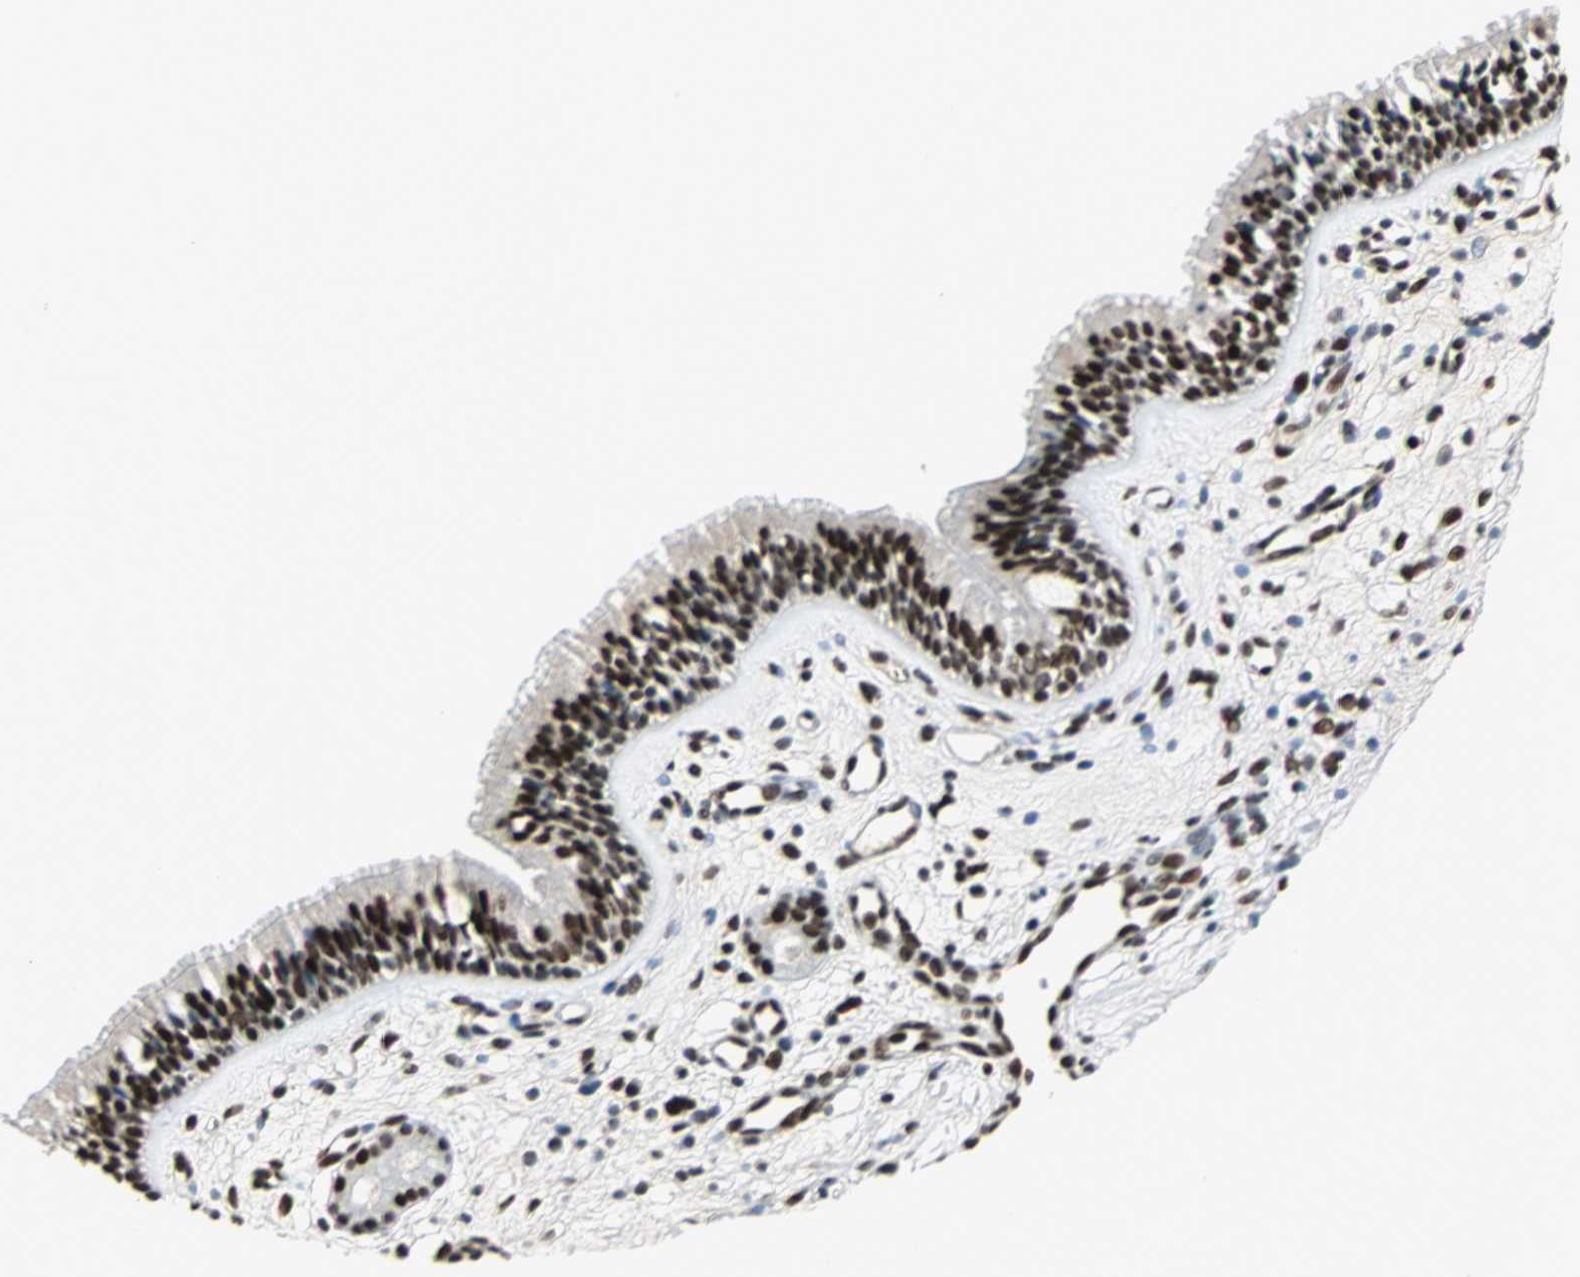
{"staining": {"intensity": "strong", "quantity": ">75%", "location": "nuclear"}, "tissue": "nasopharynx", "cell_type": "Respiratory epithelial cells", "image_type": "normal", "snomed": [{"axis": "morphology", "description": "Normal tissue, NOS"}, {"axis": "topography", "description": "Nasopharynx"}], "caption": "Immunohistochemical staining of unremarkable human nasopharynx shows strong nuclear protein positivity in about >75% of respiratory epithelial cells. Immunohistochemistry (ihc) stains the protein of interest in brown and the nuclei are stained blue.", "gene": "TAF5", "patient": {"sex": "female", "age": 78}}